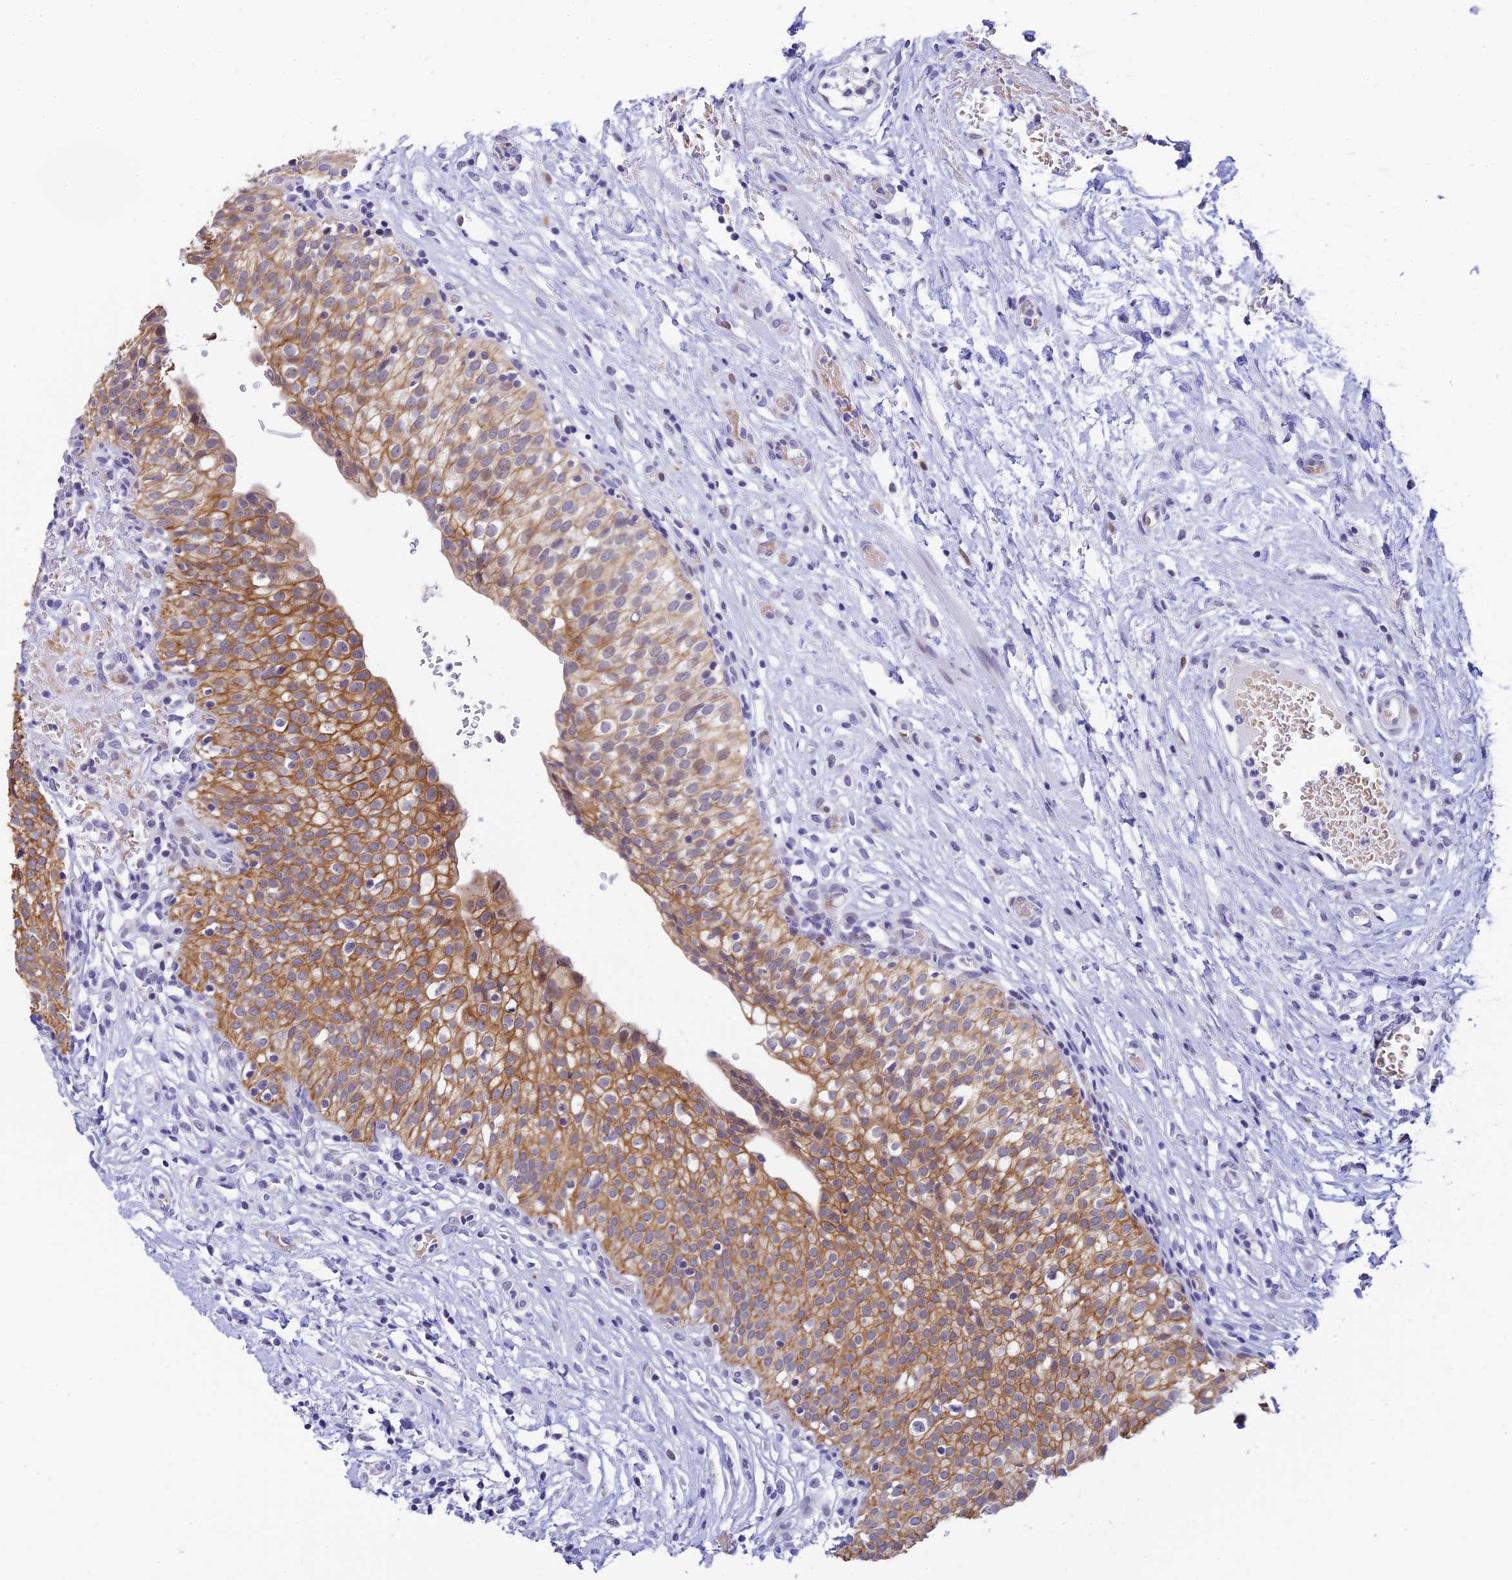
{"staining": {"intensity": "moderate", "quantity": "25%-75%", "location": "cytoplasmic/membranous"}, "tissue": "urinary bladder", "cell_type": "Urothelial cells", "image_type": "normal", "snomed": [{"axis": "morphology", "description": "Normal tissue, NOS"}, {"axis": "topography", "description": "Urinary bladder"}], "caption": "IHC (DAB (3,3'-diaminobenzidine)) staining of benign urinary bladder demonstrates moderate cytoplasmic/membranous protein staining in approximately 25%-75% of urothelial cells. (Brightfield microscopy of DAB IHC at high magnification).", "gene": "RASGEF1B", "patient": {"sex": "male", "age": 55}}